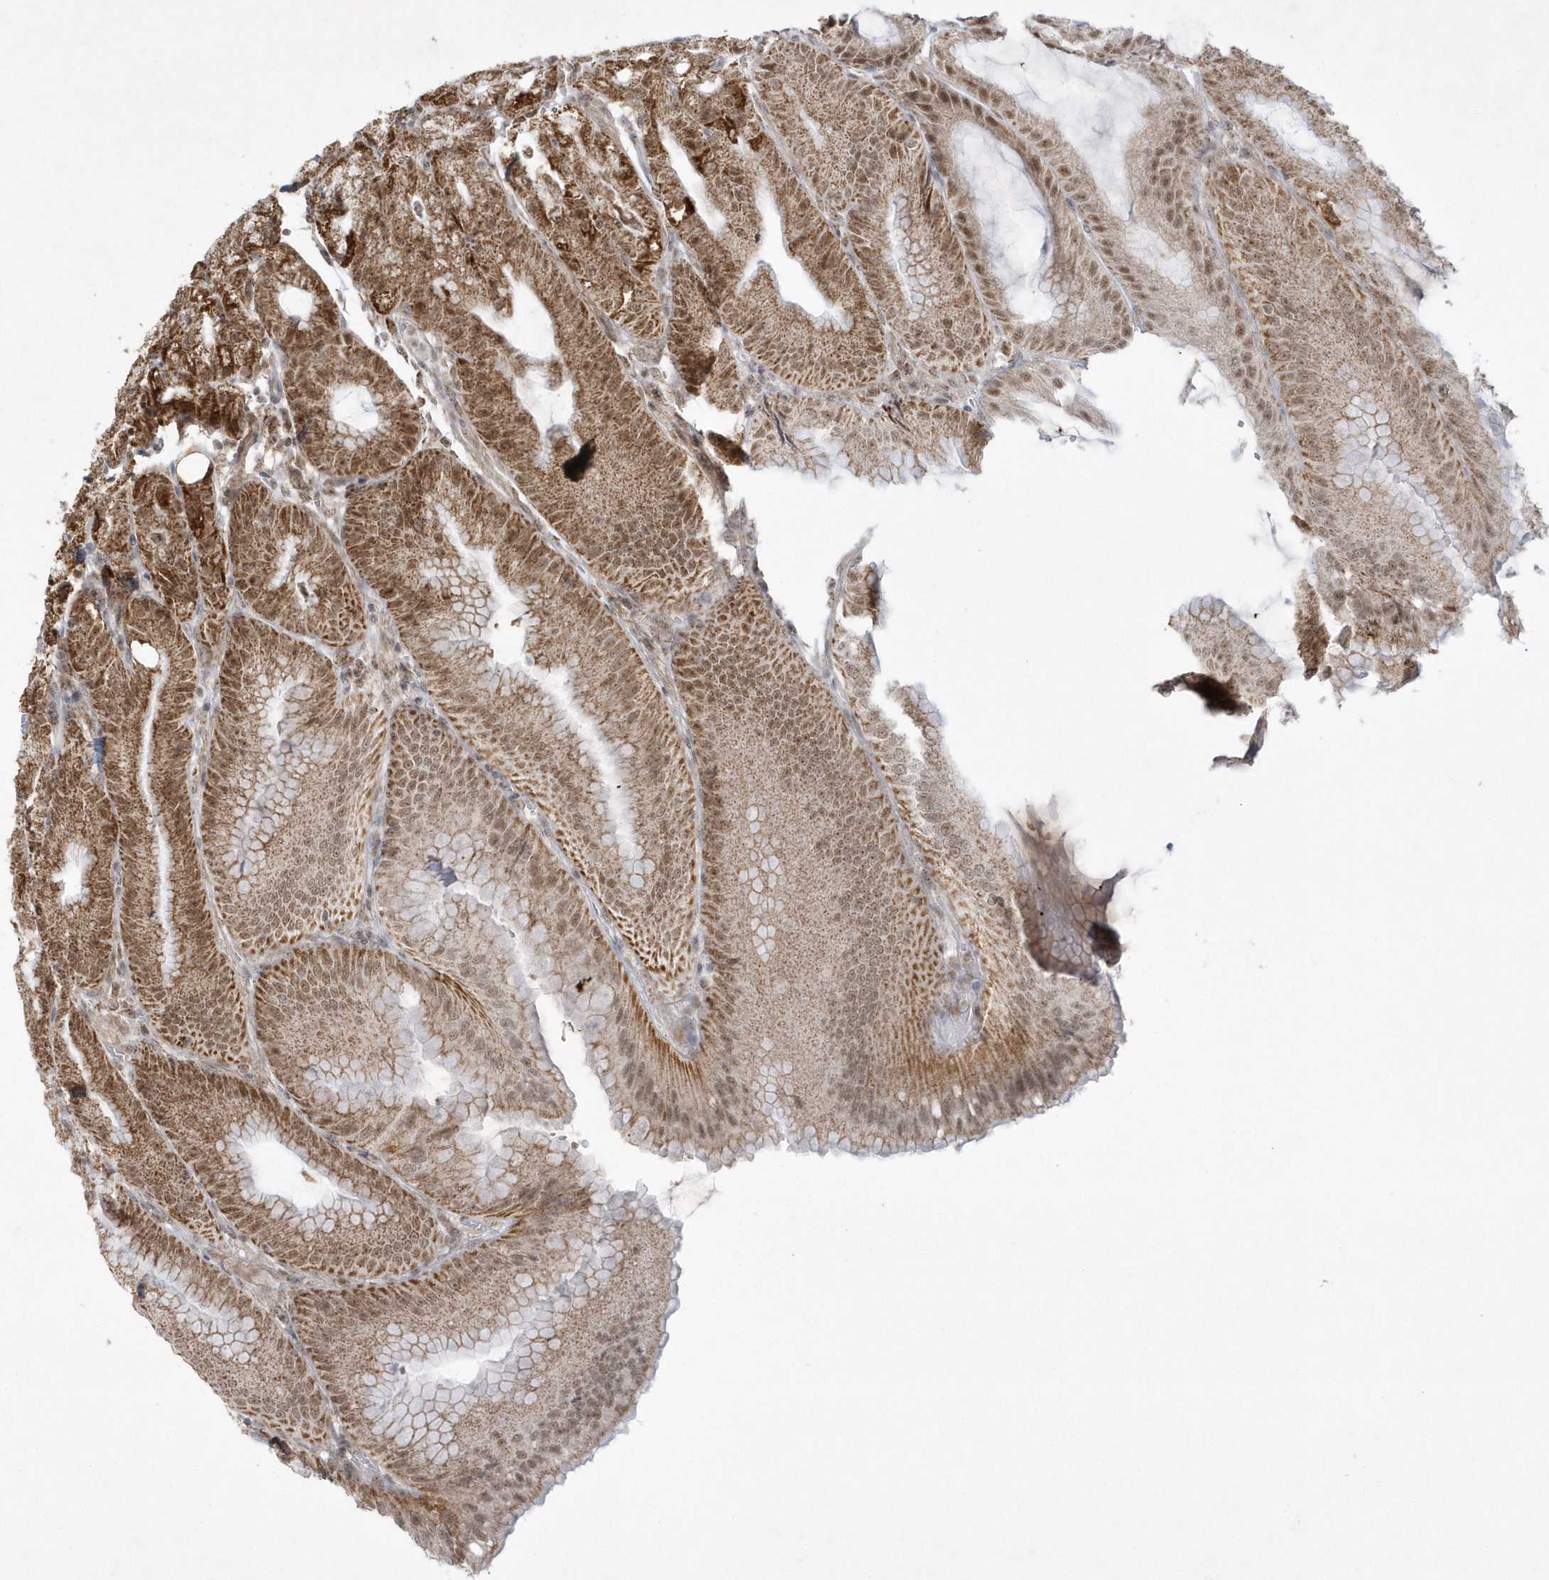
{"staining": {"intensity": "strong", "quantity": ">75%", "location": "cytoplasmic/membranous"}, "tissue": "stomach", "cell_type": "Glandular cells", "image_type": "normal", "snomed": [{"axis": "morphology", "description": "Normal tissue, NOS"}, {"axis": "topography", "description": "Stomach, upper"}, {"axis": "topography", "description": "Stomach, lower"}], "caption": "Immunohistochemical staining of benign stomach shows high levels of strong cytoplasmic/membranous expression in approximately >75% of glandular cells.", "gene": "CPSF3", "patient": {"sex": "male", "age": 71}}